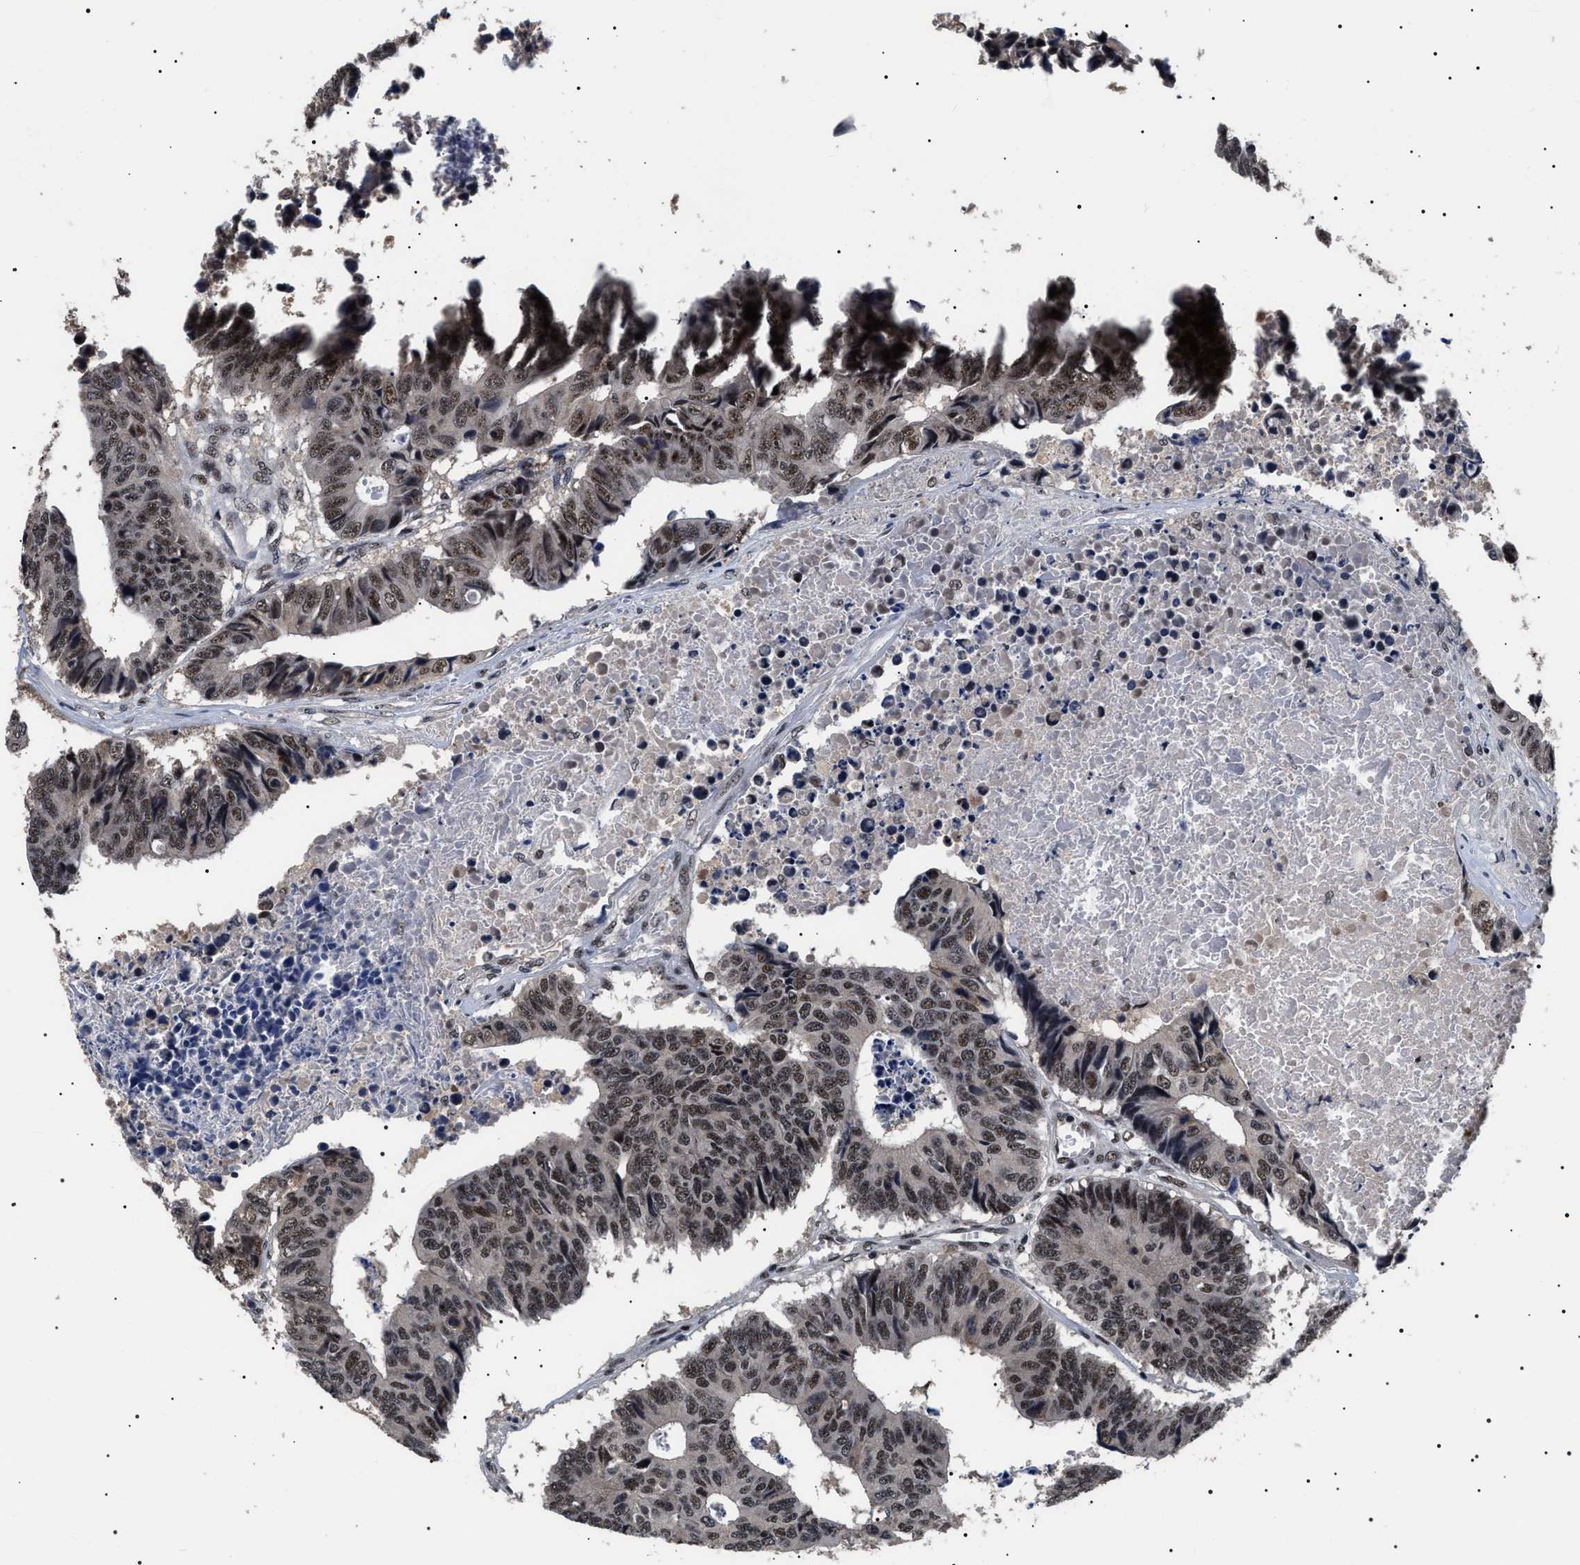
{"staining": {"intensity": "moderate", "quantity": ">75%", "location": "nuclear"}, "tissue": "colorectal cancer", "cell_type": "Tumor cells", "image_type": "cancer", "snomed": [{"axis": "morphology", "description": "Adenocarcinoma, NOS"}, {"axis": "topography", "description": "Rectum"}], "caption": "The image shows a brown stain indicating the presence of a protein in the nuclear of tumor cells in adenocarcinoma (colorectal).", "gene": "CAAP1", "patient": {"sex": "male", "age": 84}}